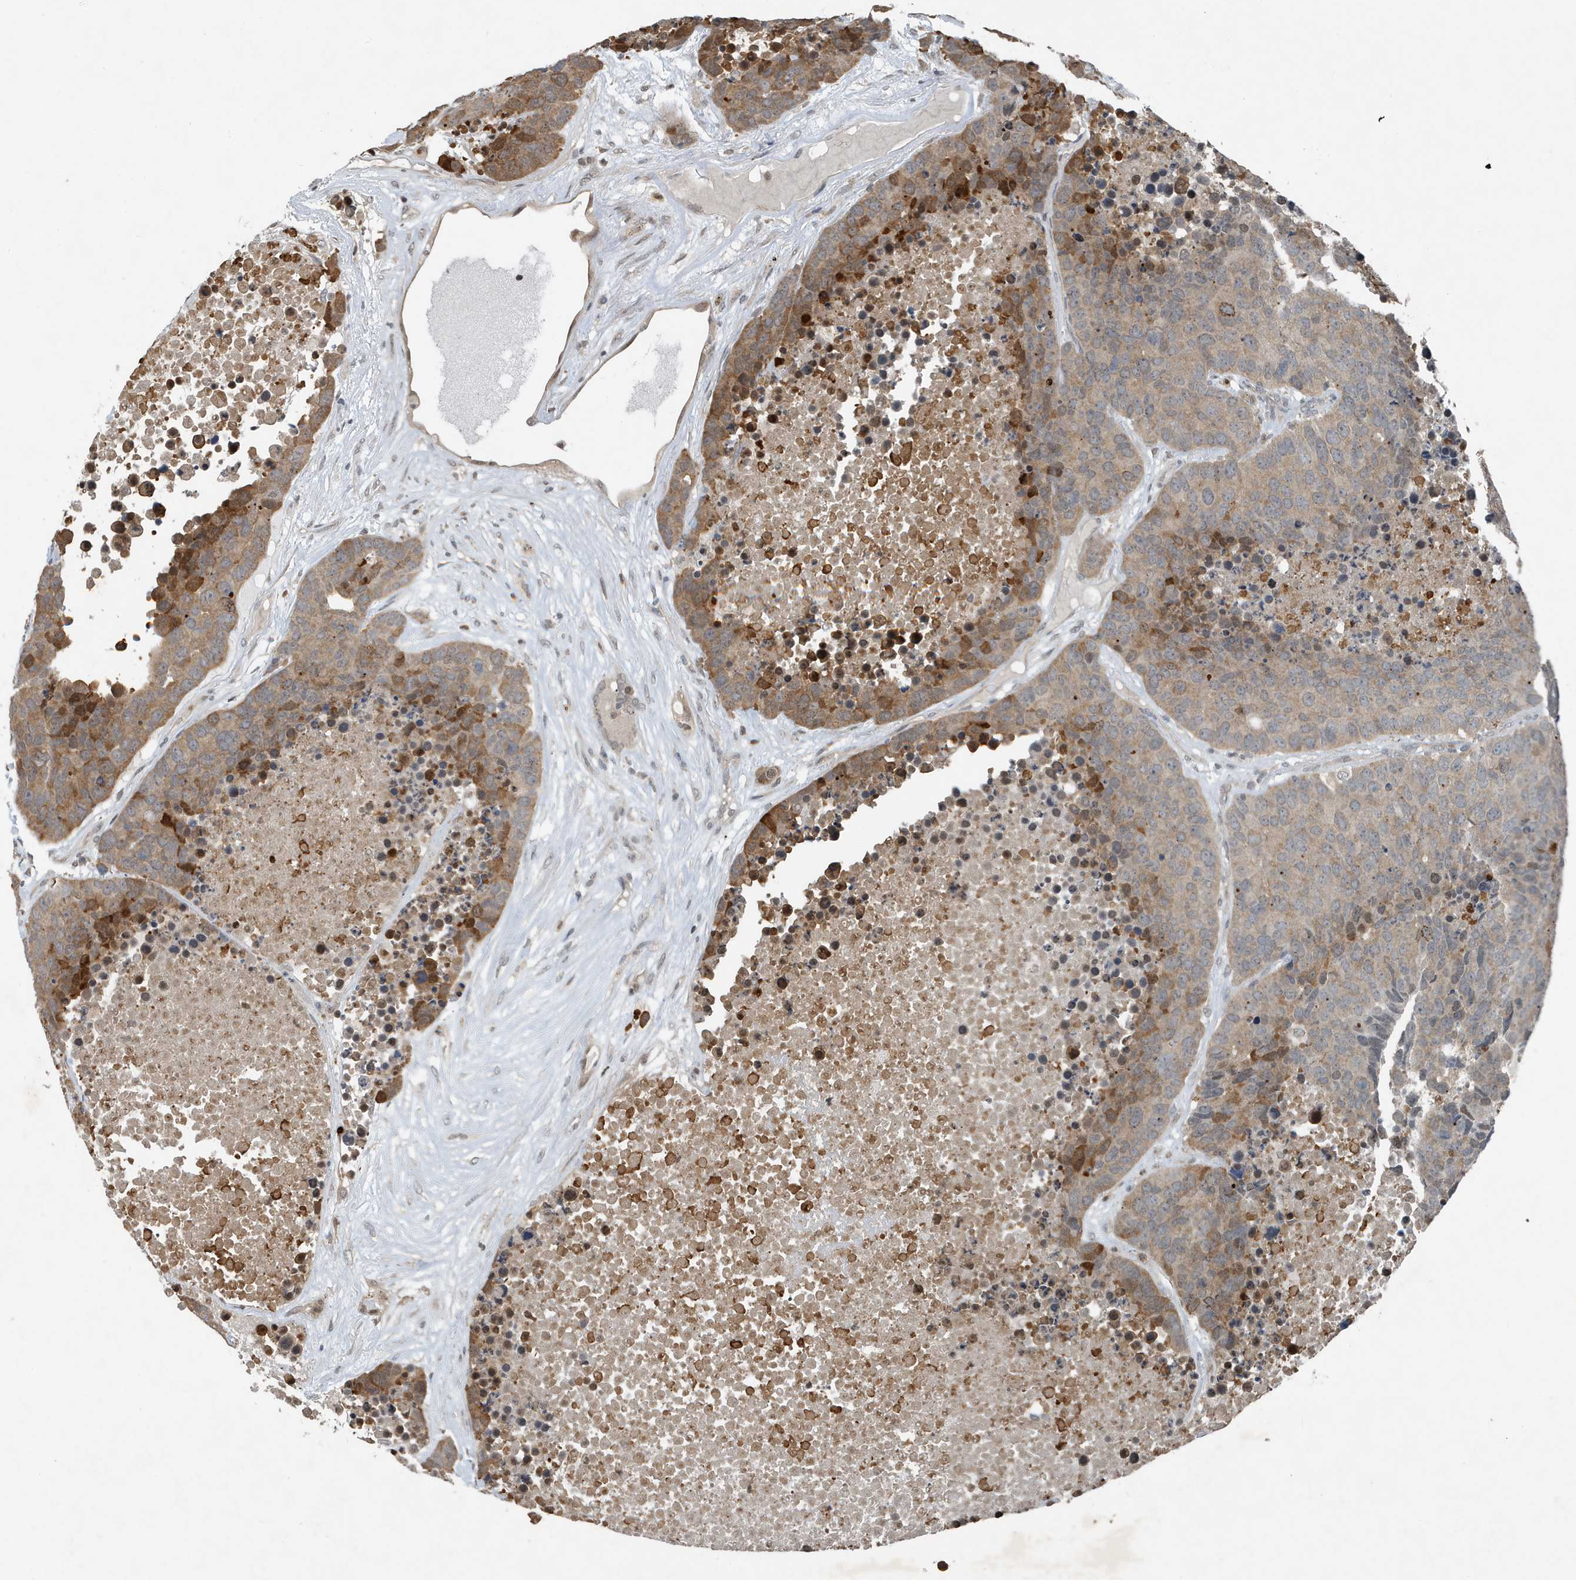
{"staining": {"intensity": "moderate", "quantity": "<25%", "location": "cytoplasmic/membranous"}, "tissue": "carcinoid", "cell_type": "Tumor cells", "image_type": "cancer", "snomed": [{"axis": "morphology", "description": "Carcinoid, malignant, NOS"}, {"axis": "topography", "description": "Lung"}], "caption": "IHC photomicrograph of neoplastic tissue: malignant carcinoid stained using immunohistochemistry reveals low levels of moderate protein expression localized specifically in the cytoplasmic/membranous of tumor cells, appearing as a cytoplasmic/membranous brown color.", "gene": "HSPA1A", "patient": {"sex": "male", "age": 60}}